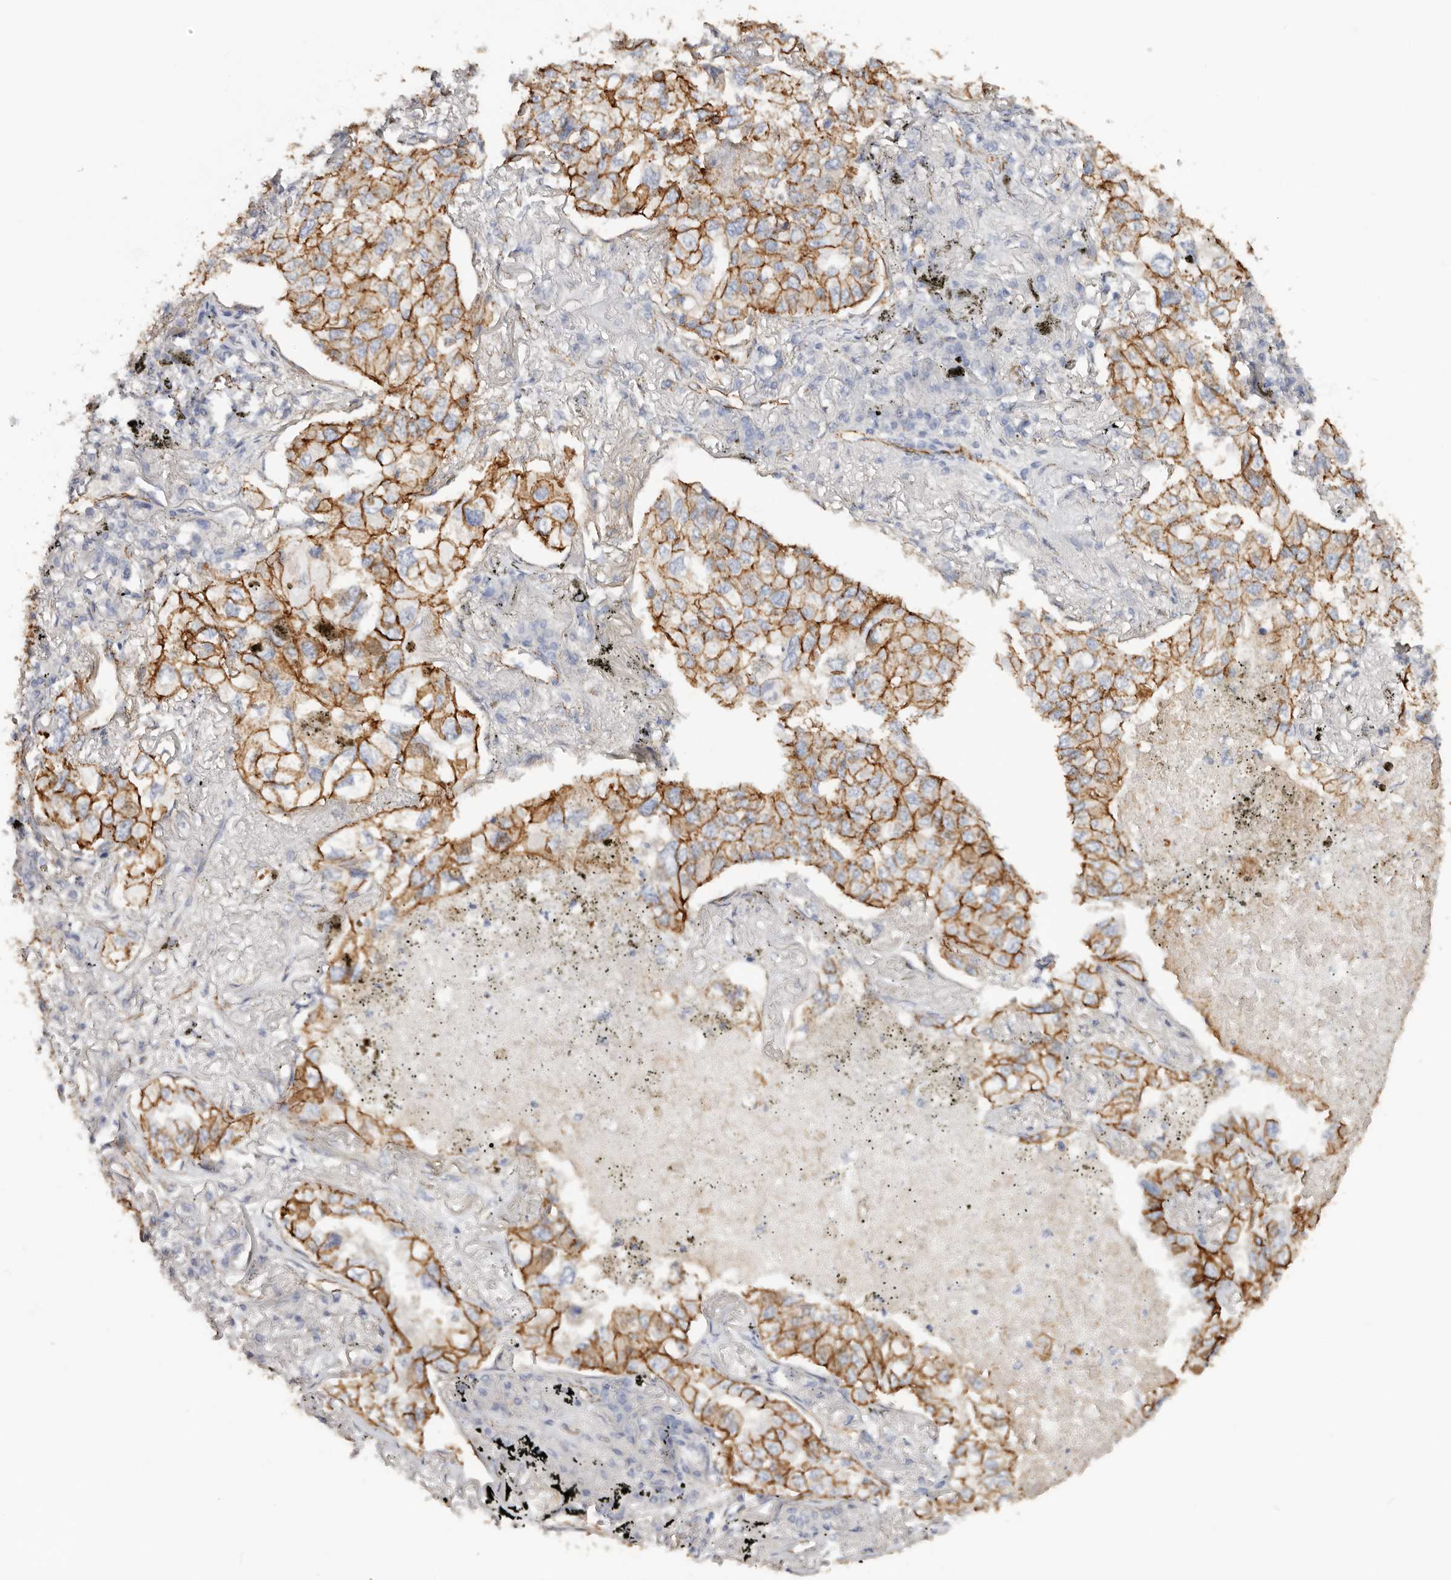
{"staining": {"intensity": "strong", "quantity": ">75%", "location": "cytoplasmic/membranous"}, "tissue": "lung cancer", "cell_type": "Tumor cells", "image_type": "cancer", "snomed": [{"axis": "morphology", "description": "Adenocarcinoma, NOS"}, {"axis": "topography", "description": "Lung"}], "caption": "Human lung cancer (adenocarcinoma) stained with a protein marker demonstrates strong staining in tumor cells.", "gene": "CTNNB1", "patient": {"sex": "male", "age": 65}}